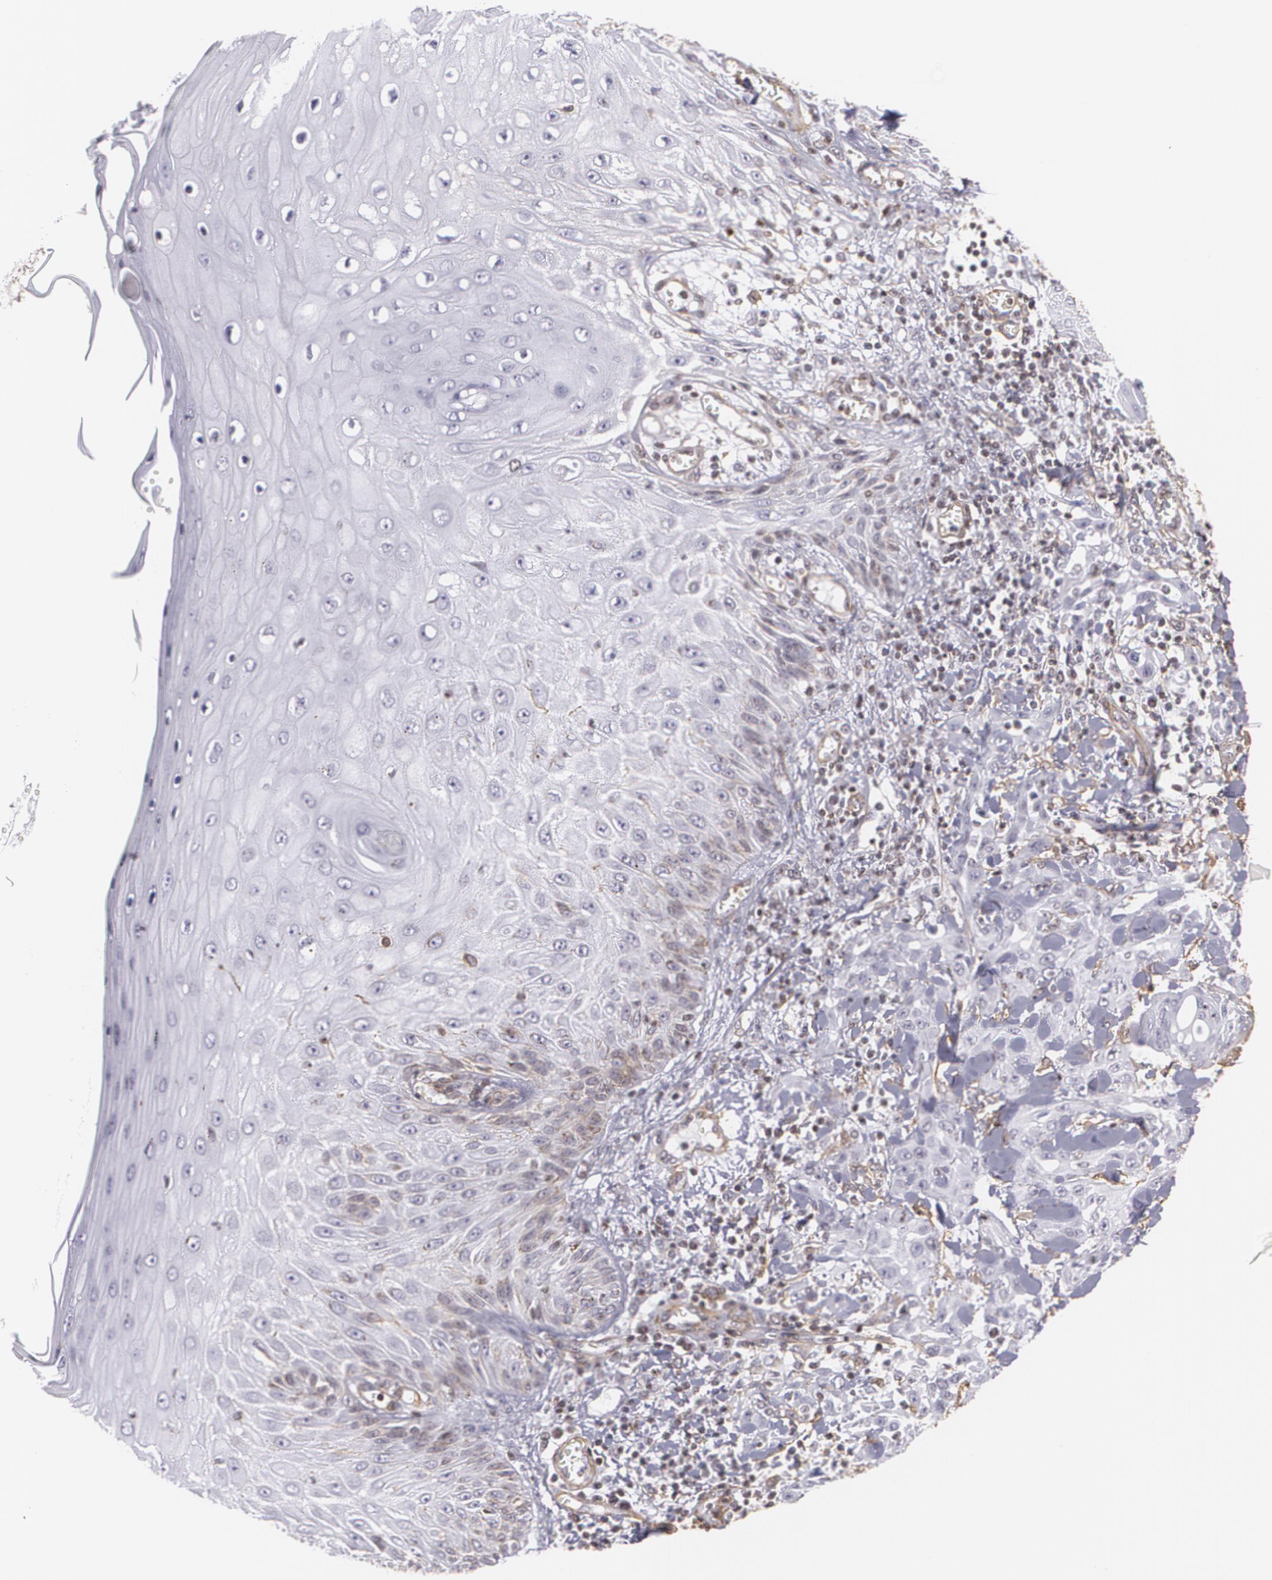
{"staining": {"intensity": "negative", "quantity": "none", "location": "none"}, "tissue": "skin cancer", "cell_type": "Tumor cells", "image_type": "cancer", "snomed": [{"axis": "morphology", "description": "Squamous cell carcinoma, NOS"}, {"axis": "topography", "description": "Skin"}], "caption": "This is a micrograph of immunohistochemistry staining of squamous cell carcinoma (skin), which shows no positivity in tumor cells.", "gene": "VAMP1", "patient": {"sex": "male", "age": 24}}